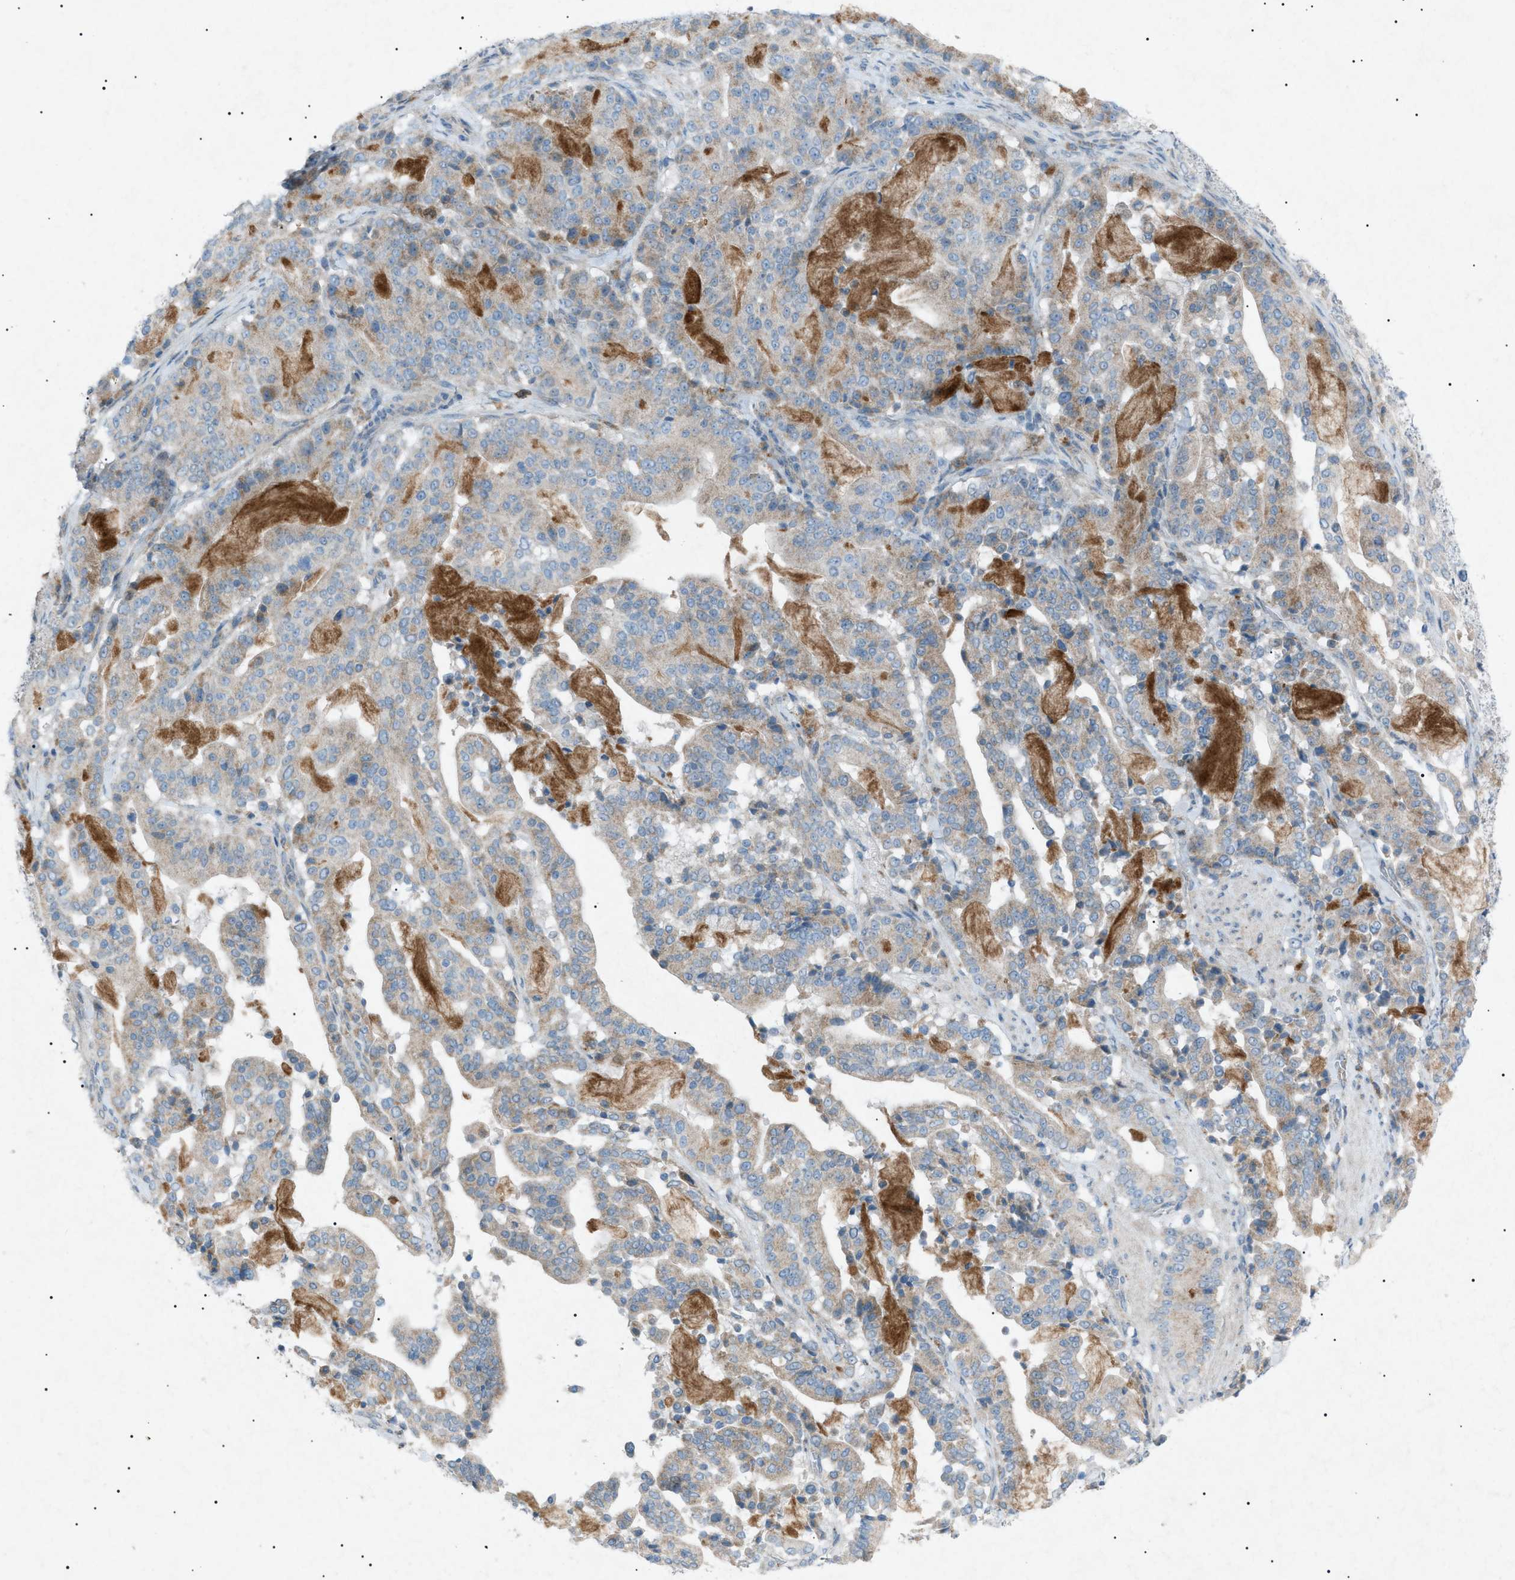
{"staining": {"intensity": "moderate", "quantity": ">75%", "location": "cytoplasmic/membranous"}, "tissue": "pancreatic cancer", "cell_type": "Tumor cells", "image_type": "cancer", "snomed": [{"axis": "morphology", "description": "Adenocarcinoma, NOS"}, {"axis": "topography", "description": "Pancreas"}], "caption": "The histopathology image exhibits a brown stain indicating the presence of a protein in the cytoplasmic/membranous of tumor cells in adenocarcinoma (pancreatic). (DAB (3,3'-diaminobenzidine) IHC, brown staining for protein, blue staining for nuclei).", "gene": "BTK", "patient": {"sex": "male", "age": 63}}